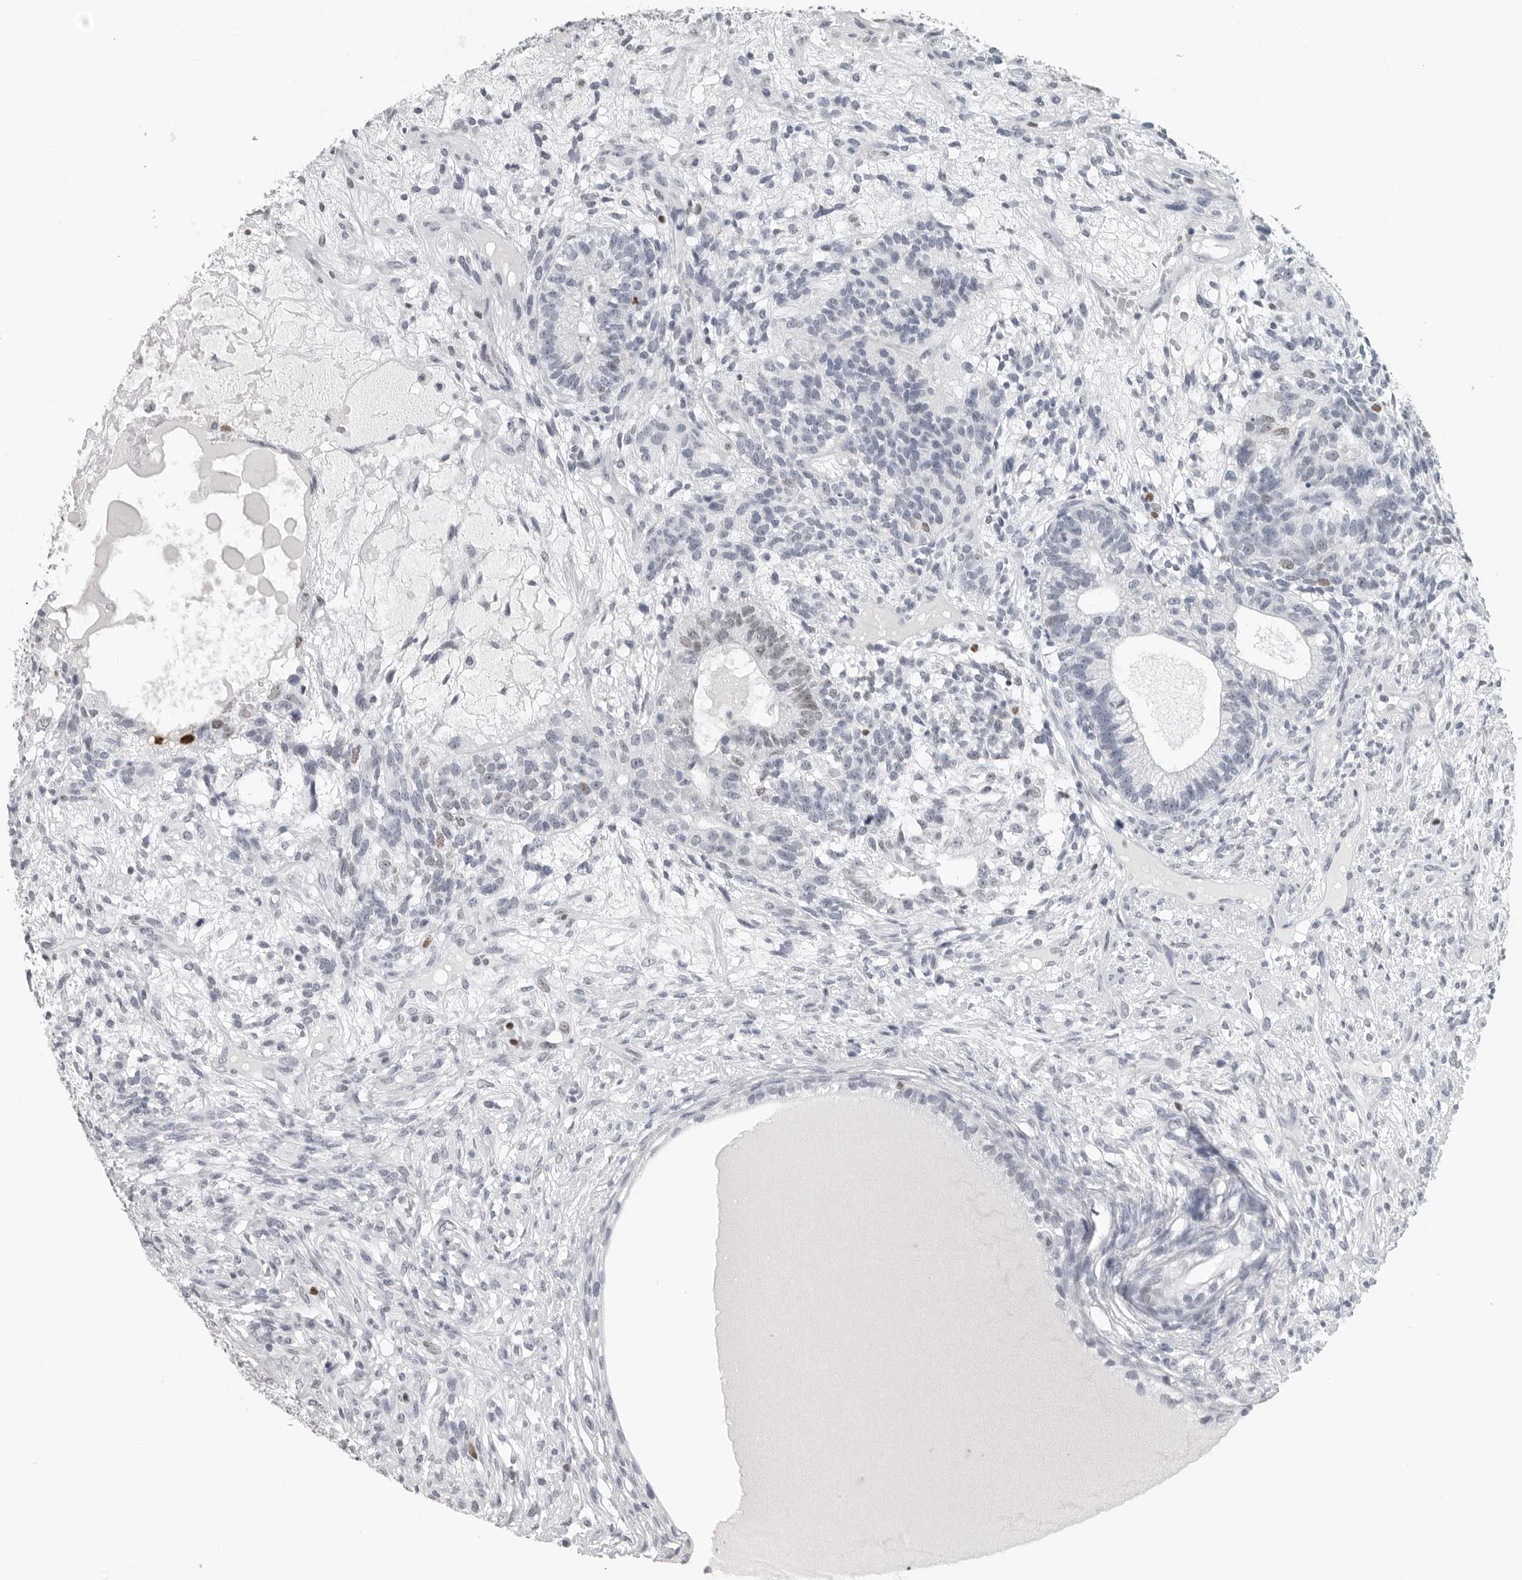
{"staining": {"intensity": "moderate", "quantity": "<25%", "location": "nuclear"}, "tissue": "testis cancer", "cell_type": "Tumor cells", "image_type": "cancer", "snomed": [{"axis": "morphology", "description": "Seminoma, NOS"}, {"axis": "morphology", "description": "Carcinoma, Embryonal, NOS"}, {"axis": "topography", "description": "Testis"}], "caption": "A low amount of moderate nuclear expression is appreciated in about <25% of tumor cells in testis embryonal carcinoma tissue.", "gene": "SATB2", "patient": {"sex": "male", "age": 28}}